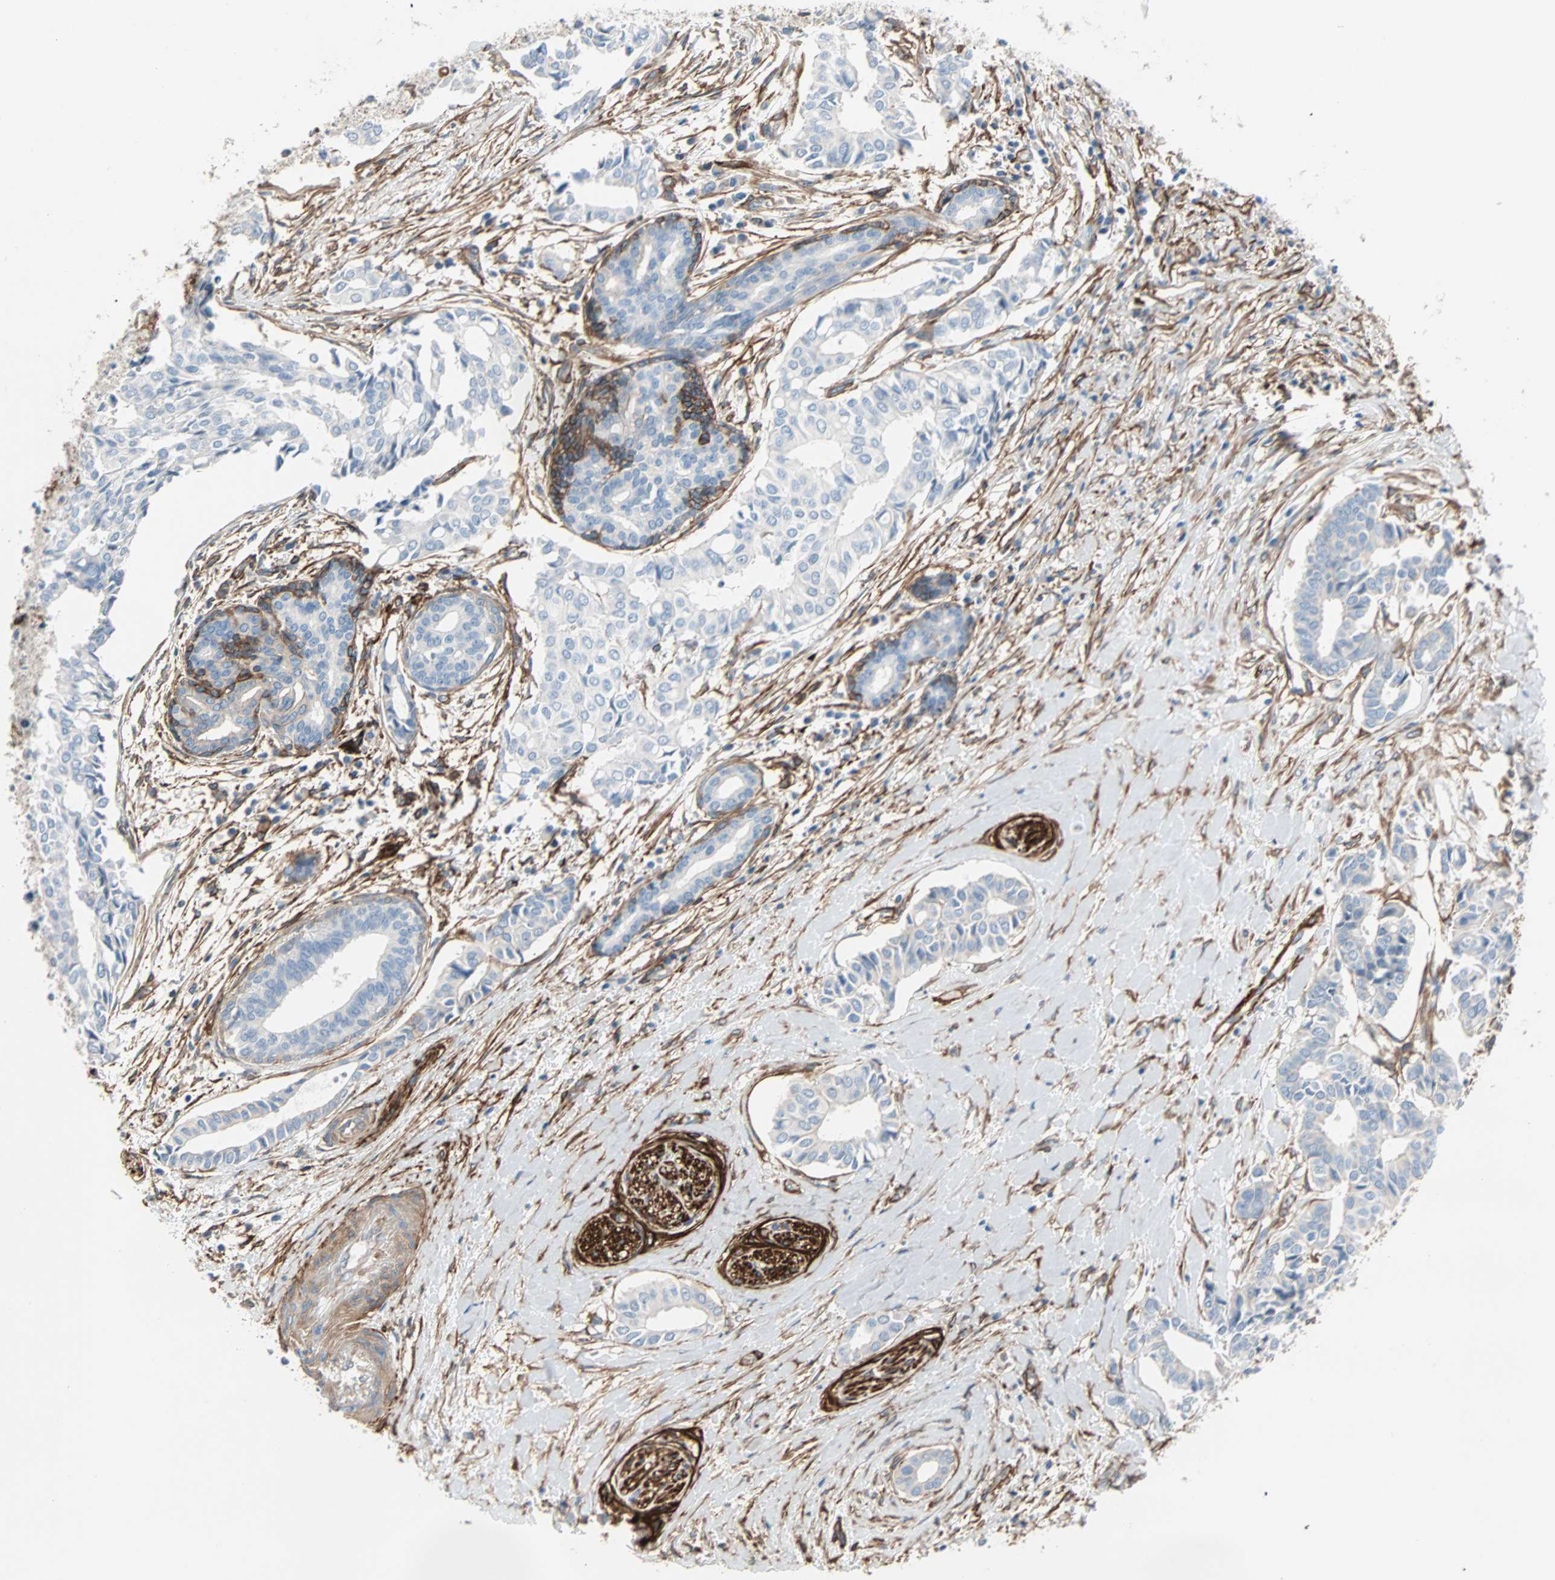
{"staining": {"intensity": "negative", "quantity": "none", "location": "none"}, "tissue": "head and neck cancer", "cell_type": "Tumor cells", "image_type": "cancer", "snomed": [{"axis": "morphology", "description": "Adenocarcinoma, NOS"}, {"axis": "topography", "description": "Salivary gland"}, {"axis": "topography", "description": "Head-Neck"}], "caption": "A micrograph of head and neck adenocarcinoma stained for a protein exhibits no brown staining in tumor cells.", "gene": "EPB41L2", "patient": {"sex": "female", "age": 59}}